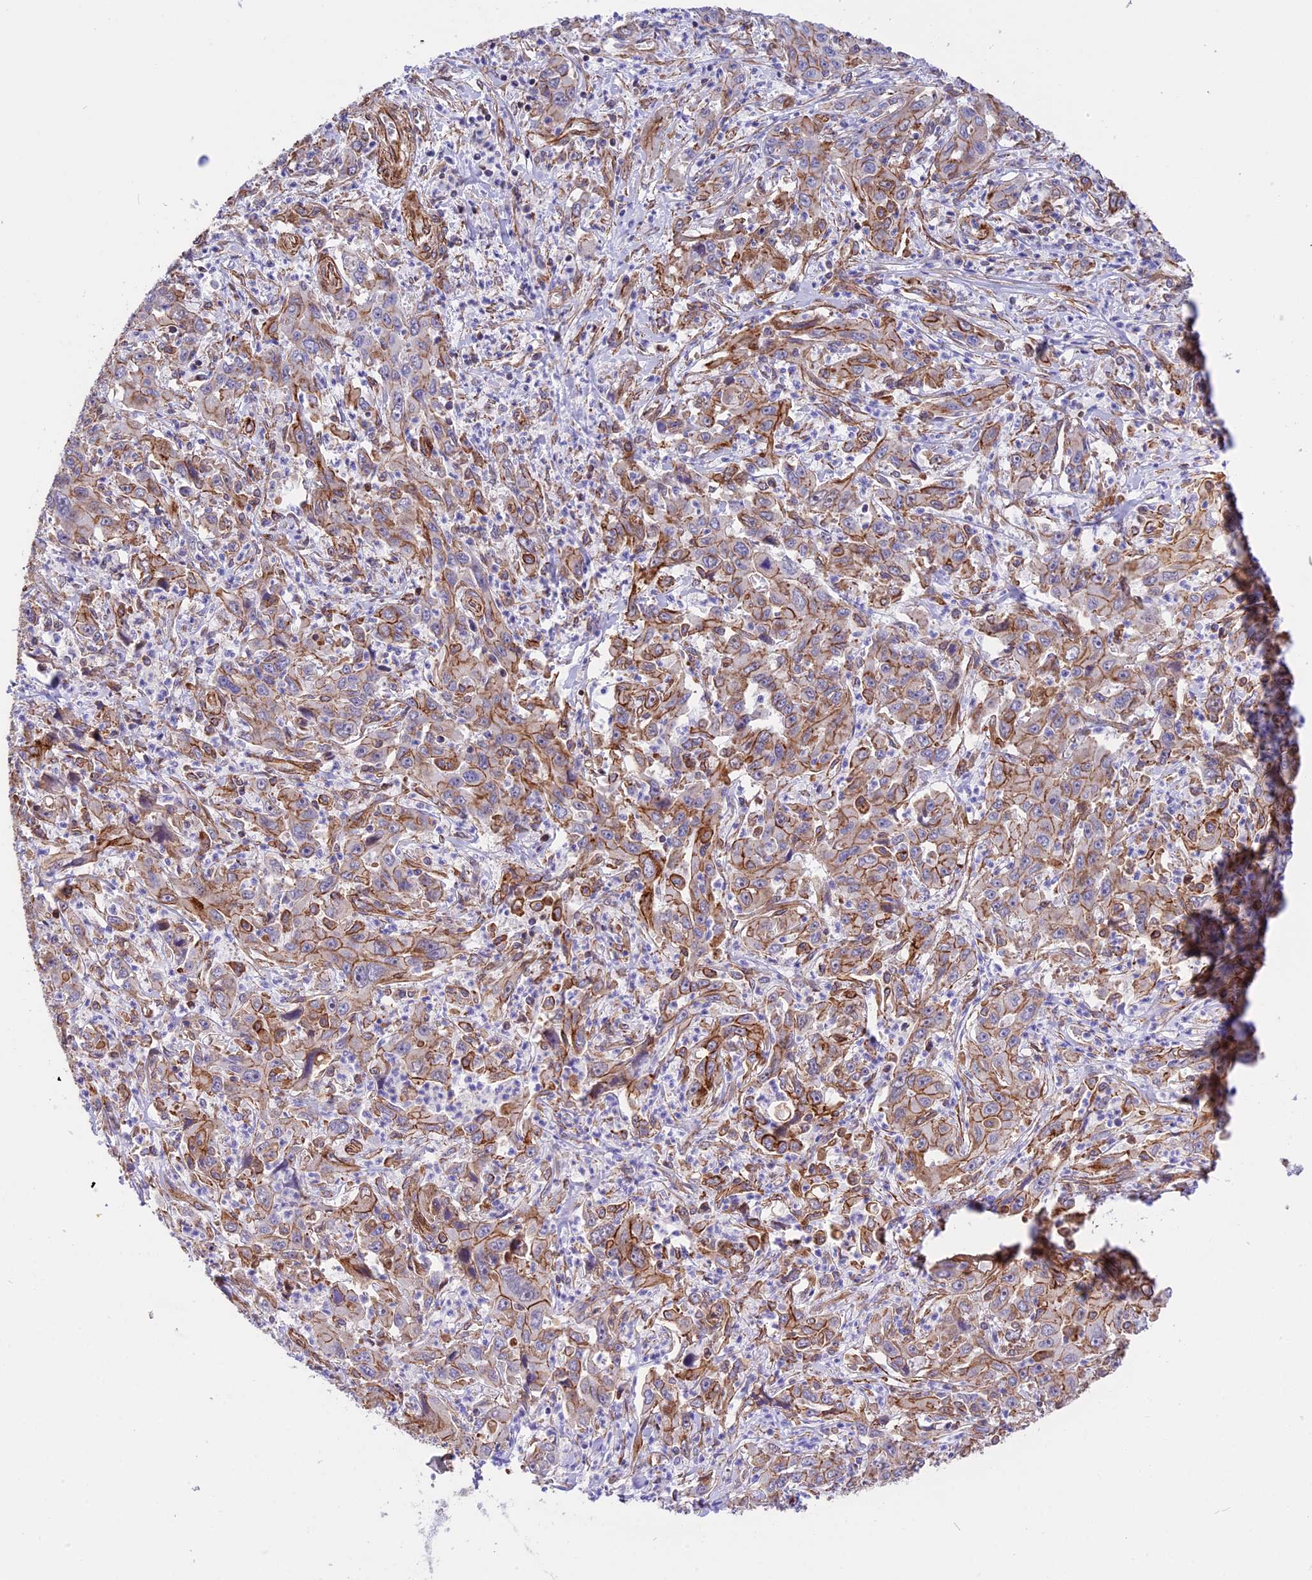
{"staining": {"intensity": "moderate", "quantity": "25%-75%", "location": "cytoplasmic/membranous"}, "tissue": "liver cancer", "cell_type": "Tumor cells", "image_type": "cancer", "snomed": [{"axis": "morphology", "description": "Carcinoma, Hepatocellular, NOS"}, {"axis": "topography", "description": "Liver"}], "caption": "Immunohistochemistry (DAB) staining of human liver cancer (hepatocellular carcinoma) shows moderate cytoplasmic/membranous protein expression in approximately 25%-75% of tumor cells. (DAB (3,3'-diaminobenzidine) IHC with brightfield microscopy, high magnification).", "gene": "R3HDM4", "patient": {"sex": "male", "age": 63}}